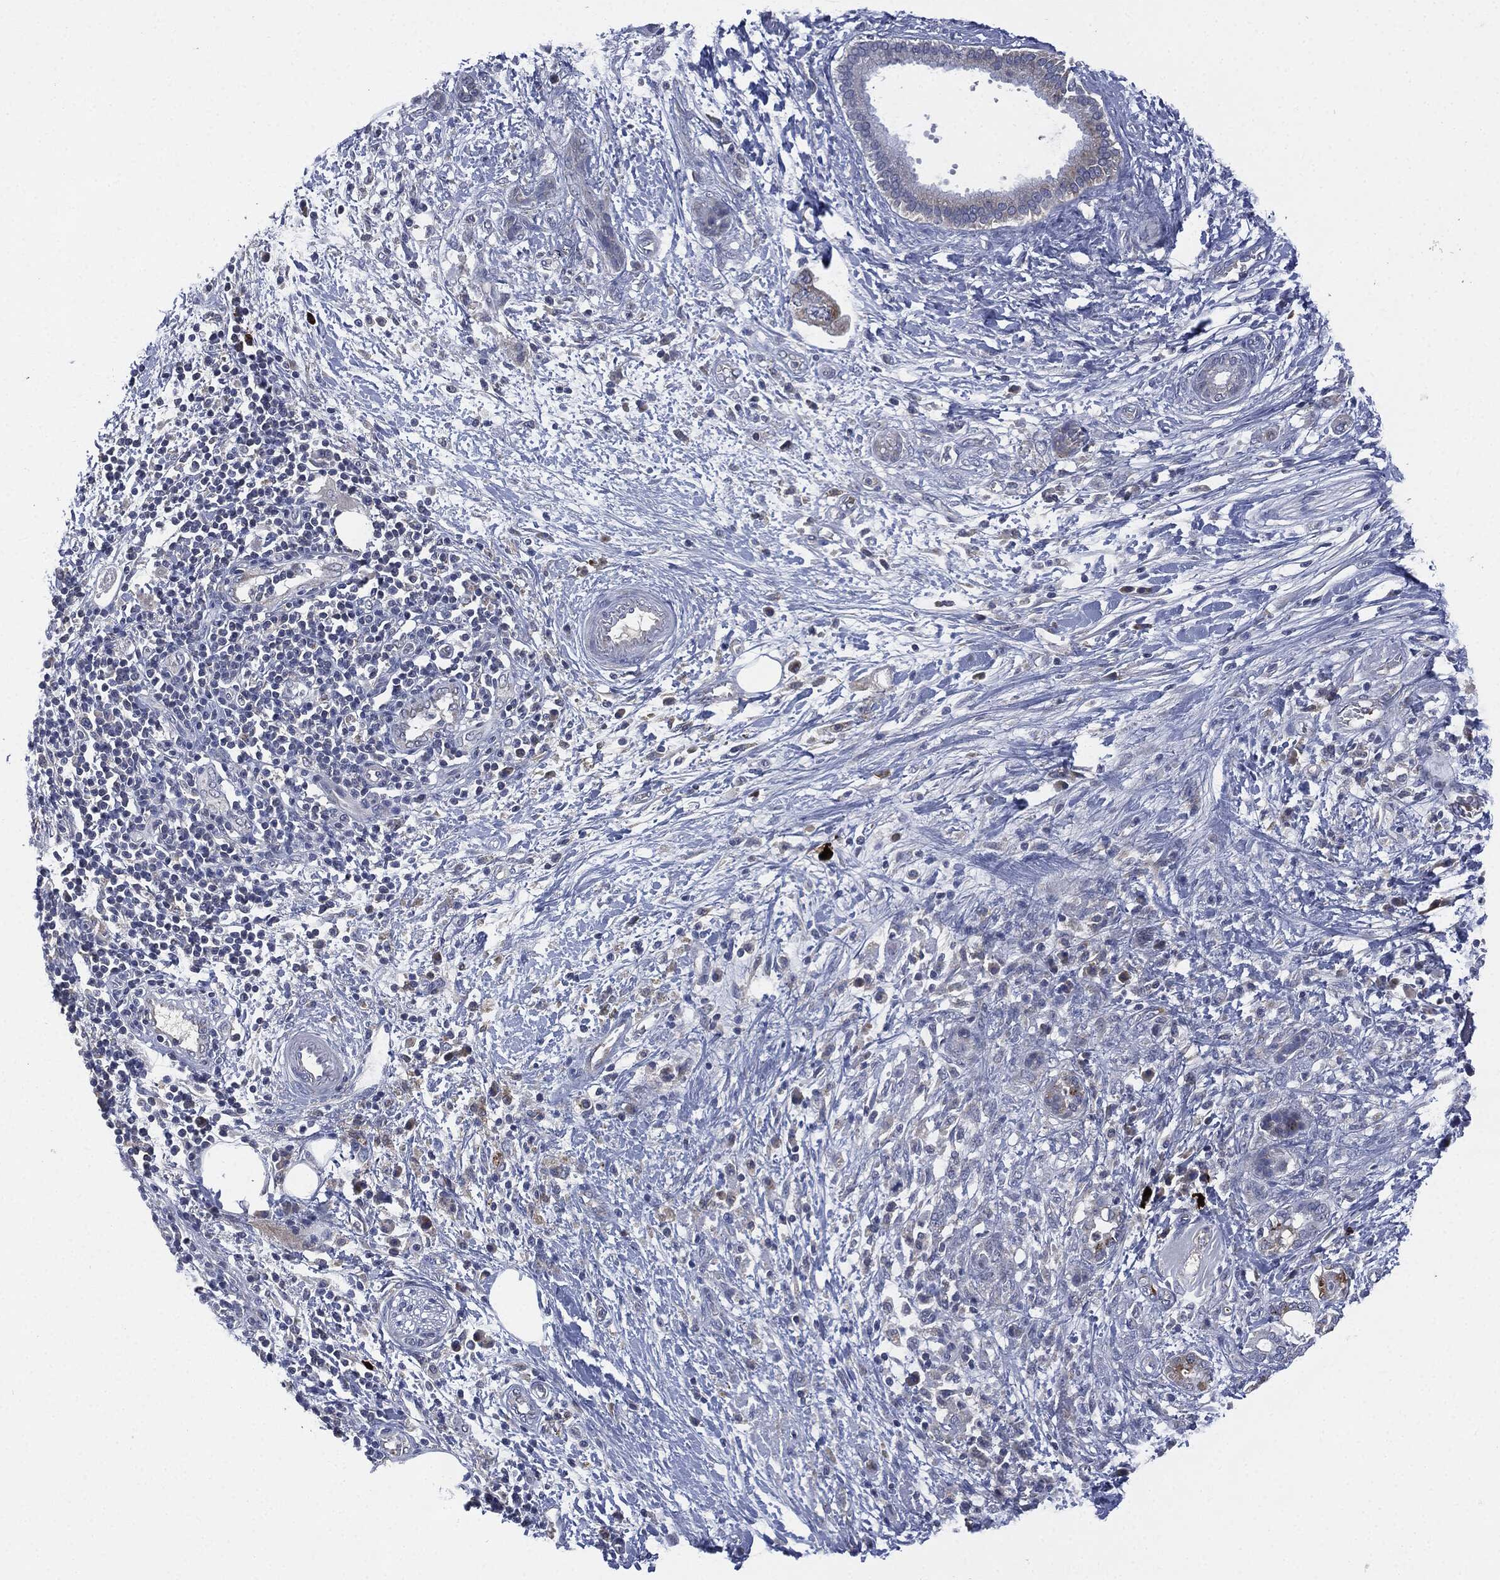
{"staining": {"intensity": "moderate", "quantity": "<25%", "location": "cytoplasmic/membranous"}, "tissue": "pancreatic cancer", "cell_type": "Tumor cells", "image_type": "cancer", "snomed": [{"axis": "morphology", "description": "Adenocarcinoma, NOS"}, {"axis": "topography", "description": "Pancreas"}], "caption": "Tumor cells reveal low levels of moderate cytoplasmic/membranous staining in approximately <25% of cells in pancreatic cancer.", "gene": "SIGLEC9", "patient": {"sex": "female", "age": 73}}